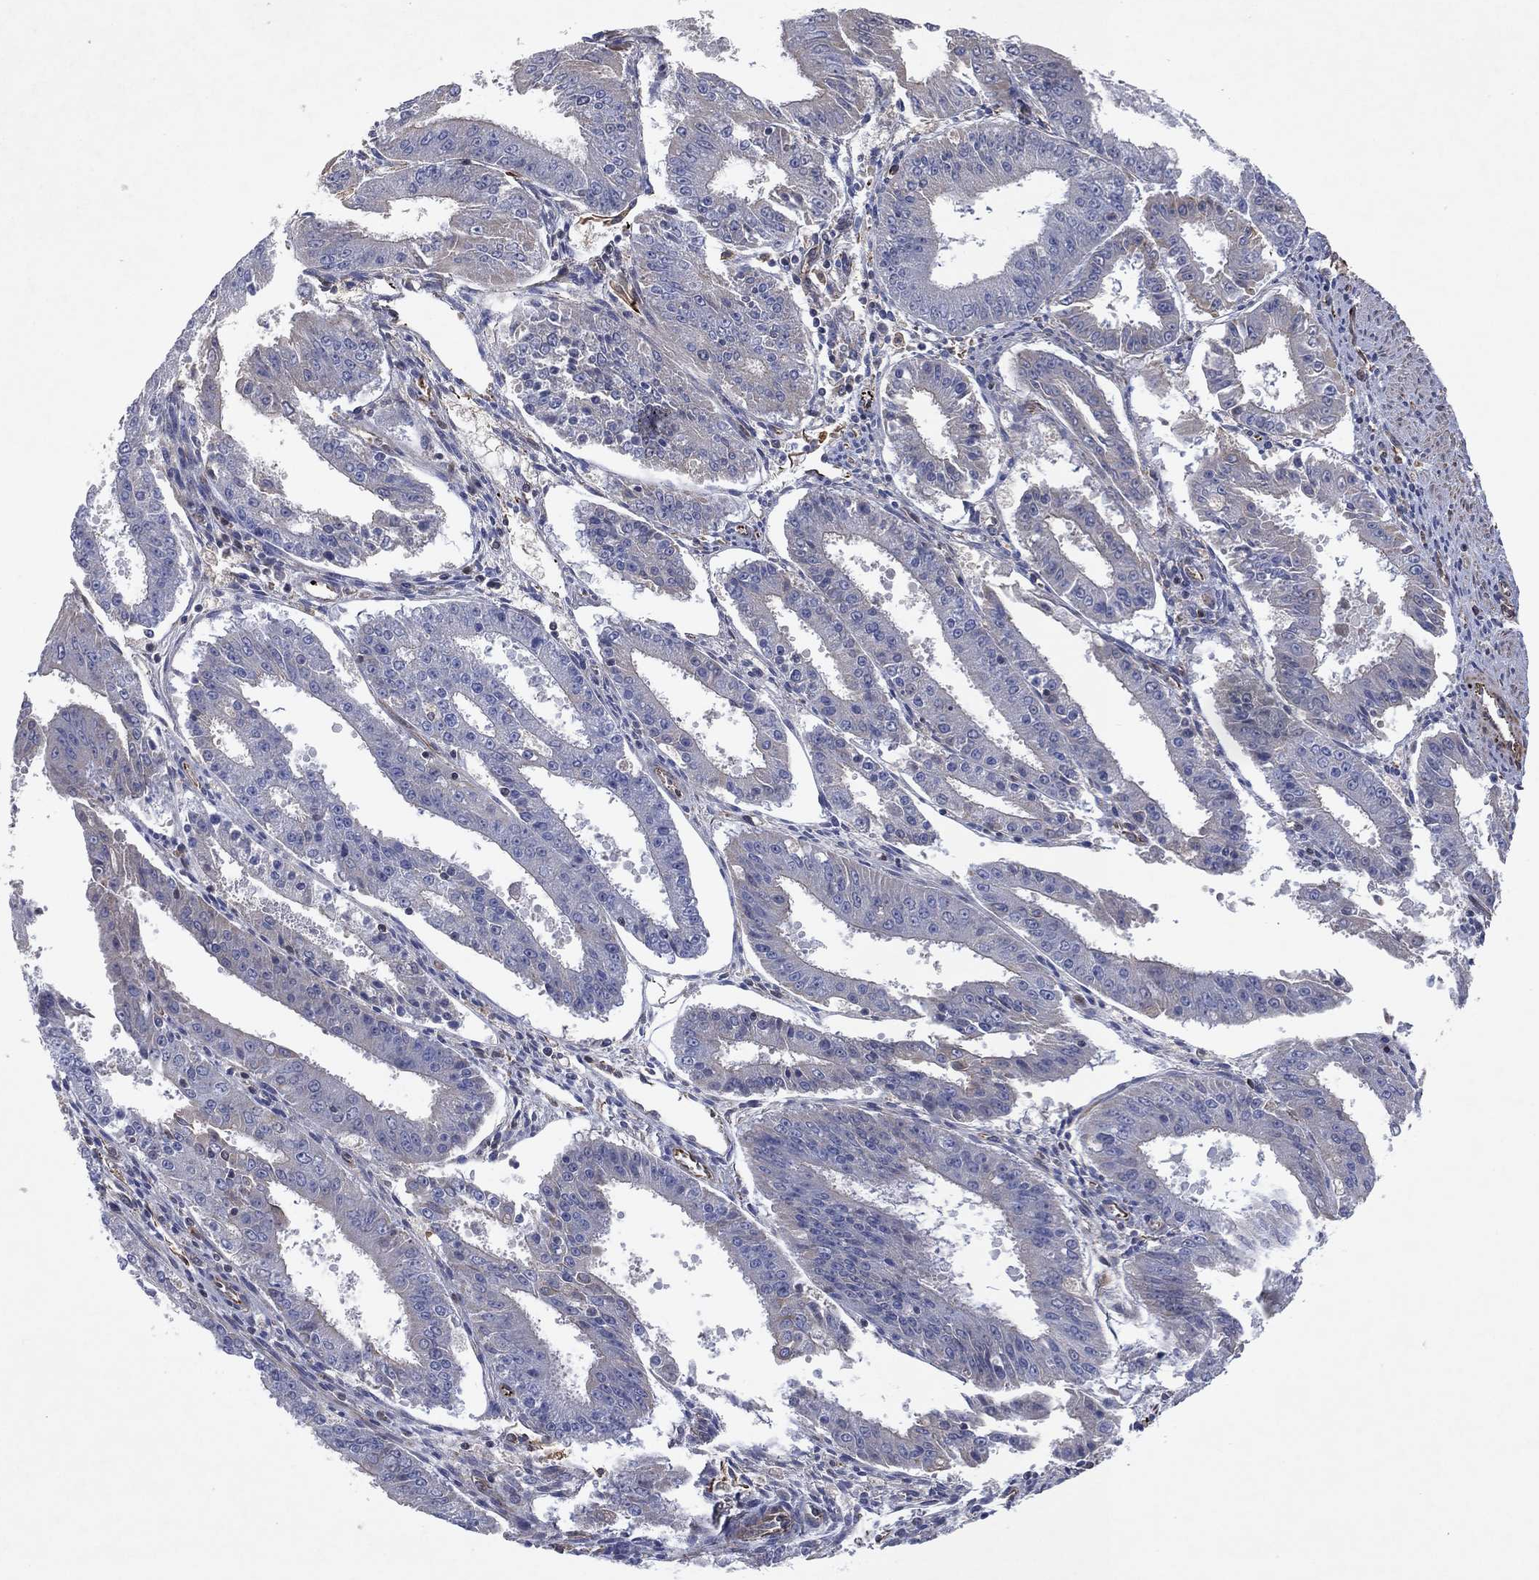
{"staining": {"intensity": "negative", "quantity": "none", "location": "none"}, "tissue": "ovarian cancer", "cell_type": "Tumor cells", "image_type": "cancer", "snomed": [{"axis": "morphology", "description": "Carcinoma, endometroid"}, {"axis": "topography", "description": "Ovary"}], "caption": "The micrograph exhibits no staining of tumor cells in ovarian cancer (endometroid carcinoma).", "gene": "FLI1", "patient": {"sex": "female", "age": 42}}